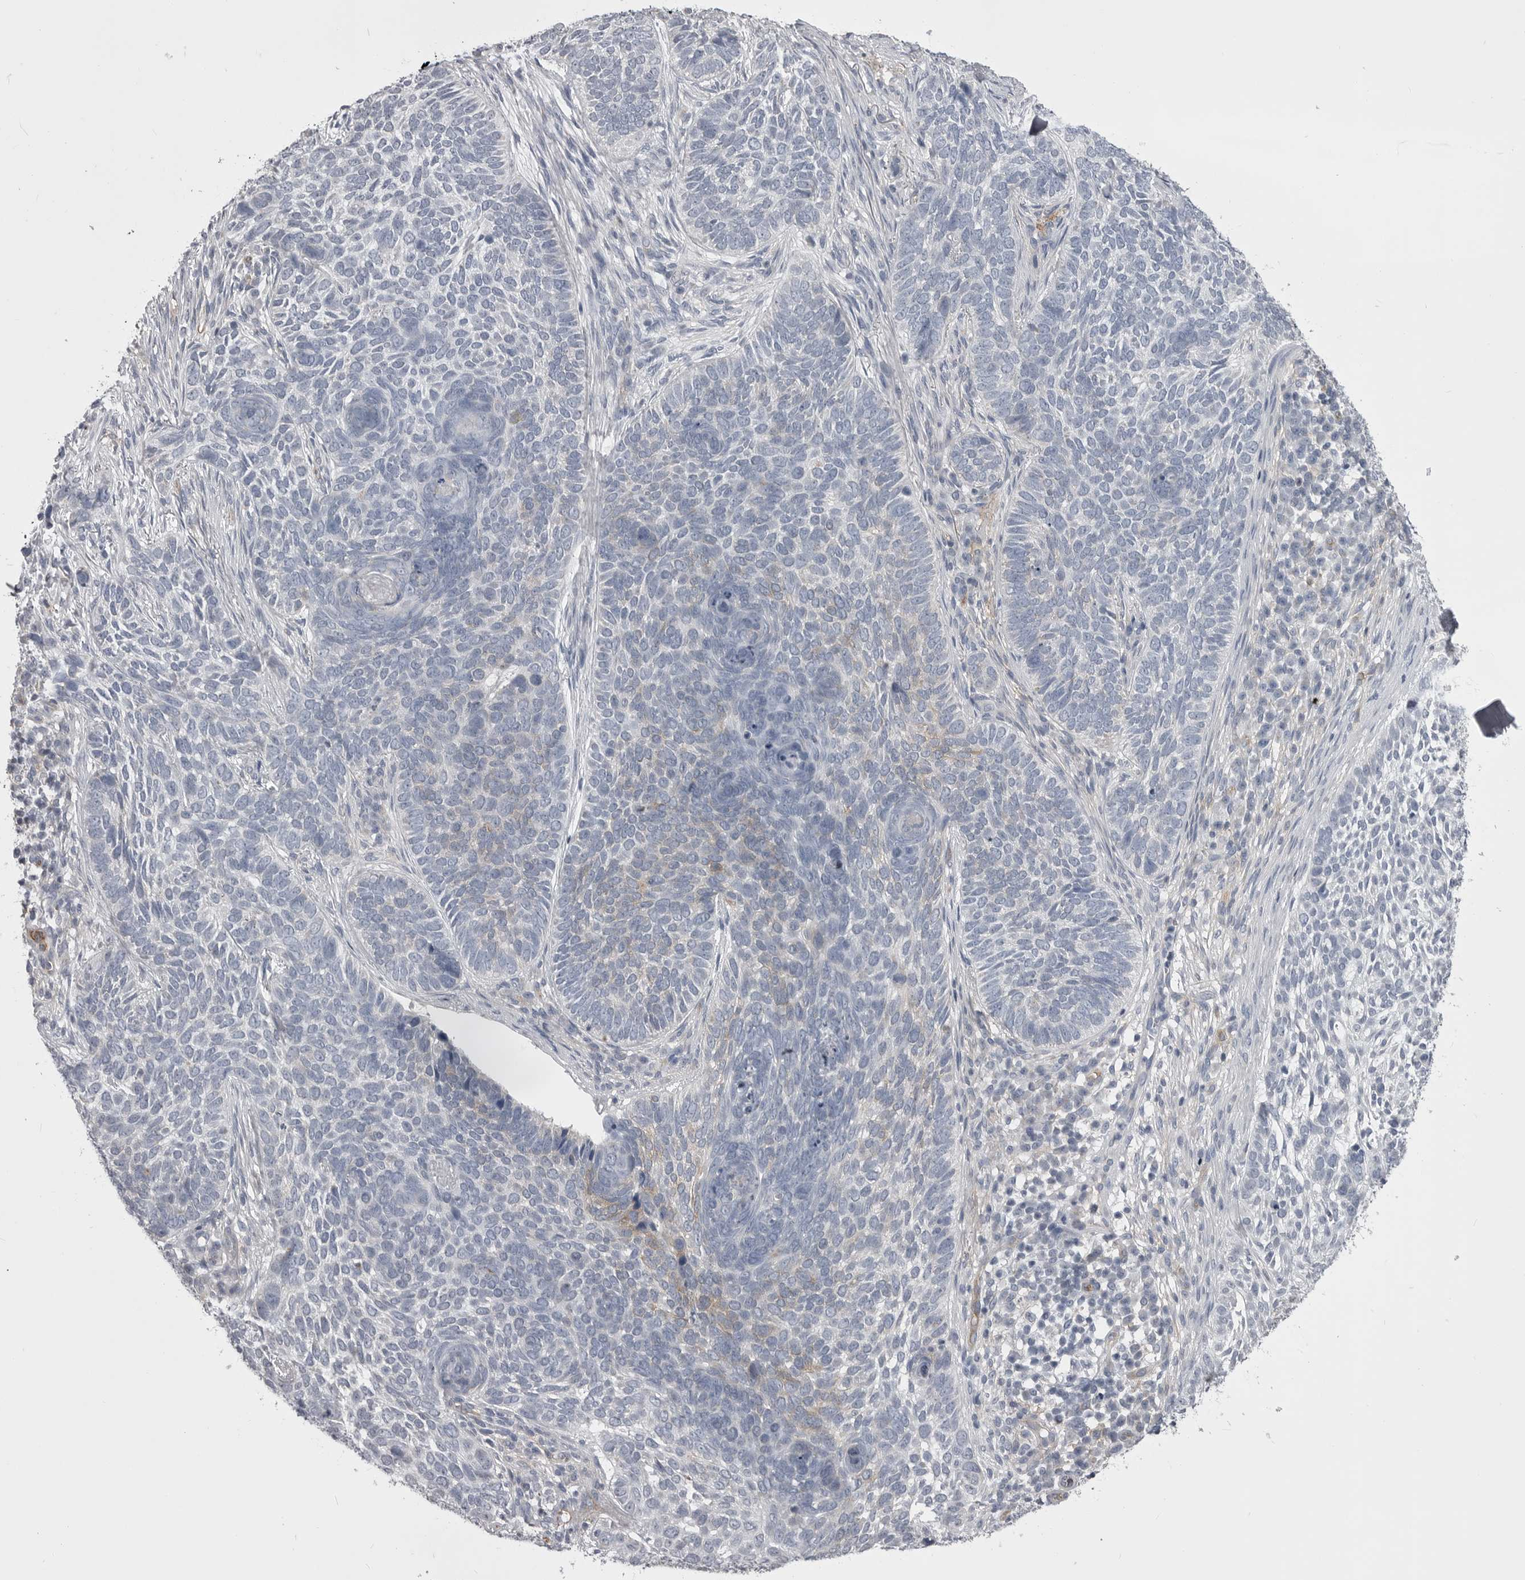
{"staining": {"intensity": "negative", "quantity": "none", "location": "none"}, "tissue": "skin cancer", "cell_type": "Tumor cells", "image_type": "cancer", "snomed": [{"axis": "morphology", "description": "Basal cell carcinoma"}, {"axis": "topography", "description": "Skin"}], "caption": "An IHC image of skin cancer is shown. There is no staining in tumor cells of skin cancer. (IHC, brightfield microscopy, high magnification).", "gene": "OPLAH", "patient": {"sex": "female", "age": 64}}